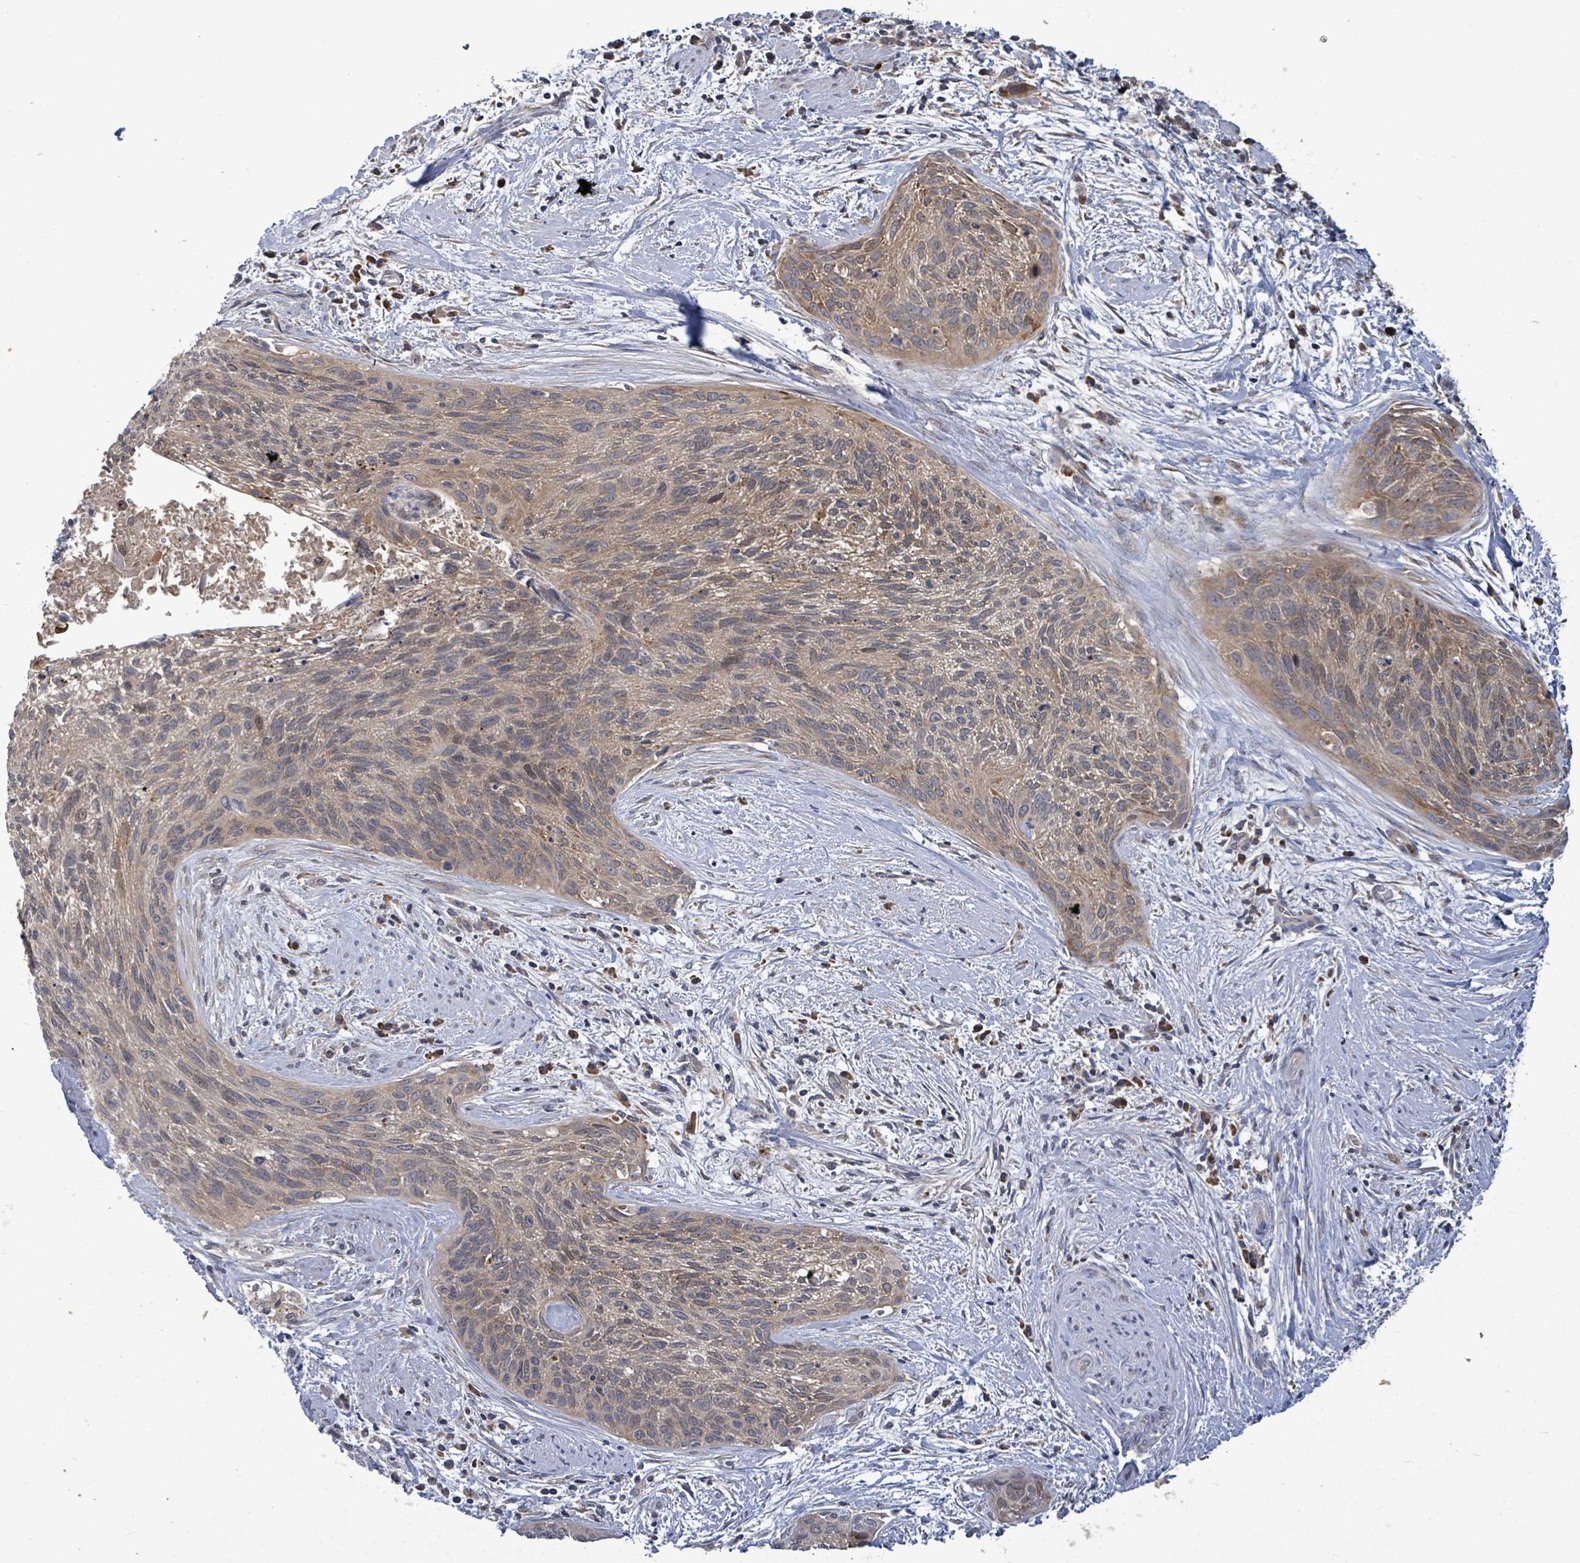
{"staining": {"intensity": "weak", "quantity": "25%-75%", "location": "cytoplasmic/membranous"}, "tissue": "cervical cancer", "cell_type": "Tumor cells", "image_type": "cancer", "snomed": [{"axis": "morphology", "description": "Squamous cell carcinoma, NOS"}, {"axis": "topography", "description": "Cervix"}], "caption": "Tumor cells reveal low levels of weak cytoplasmic/membranous positivity in about 25%-75% of cells in cervical cancer (squamous cell carcinoma).", "gene": "SERPINE3", "patient": {"sex": "female", "age": 55}}